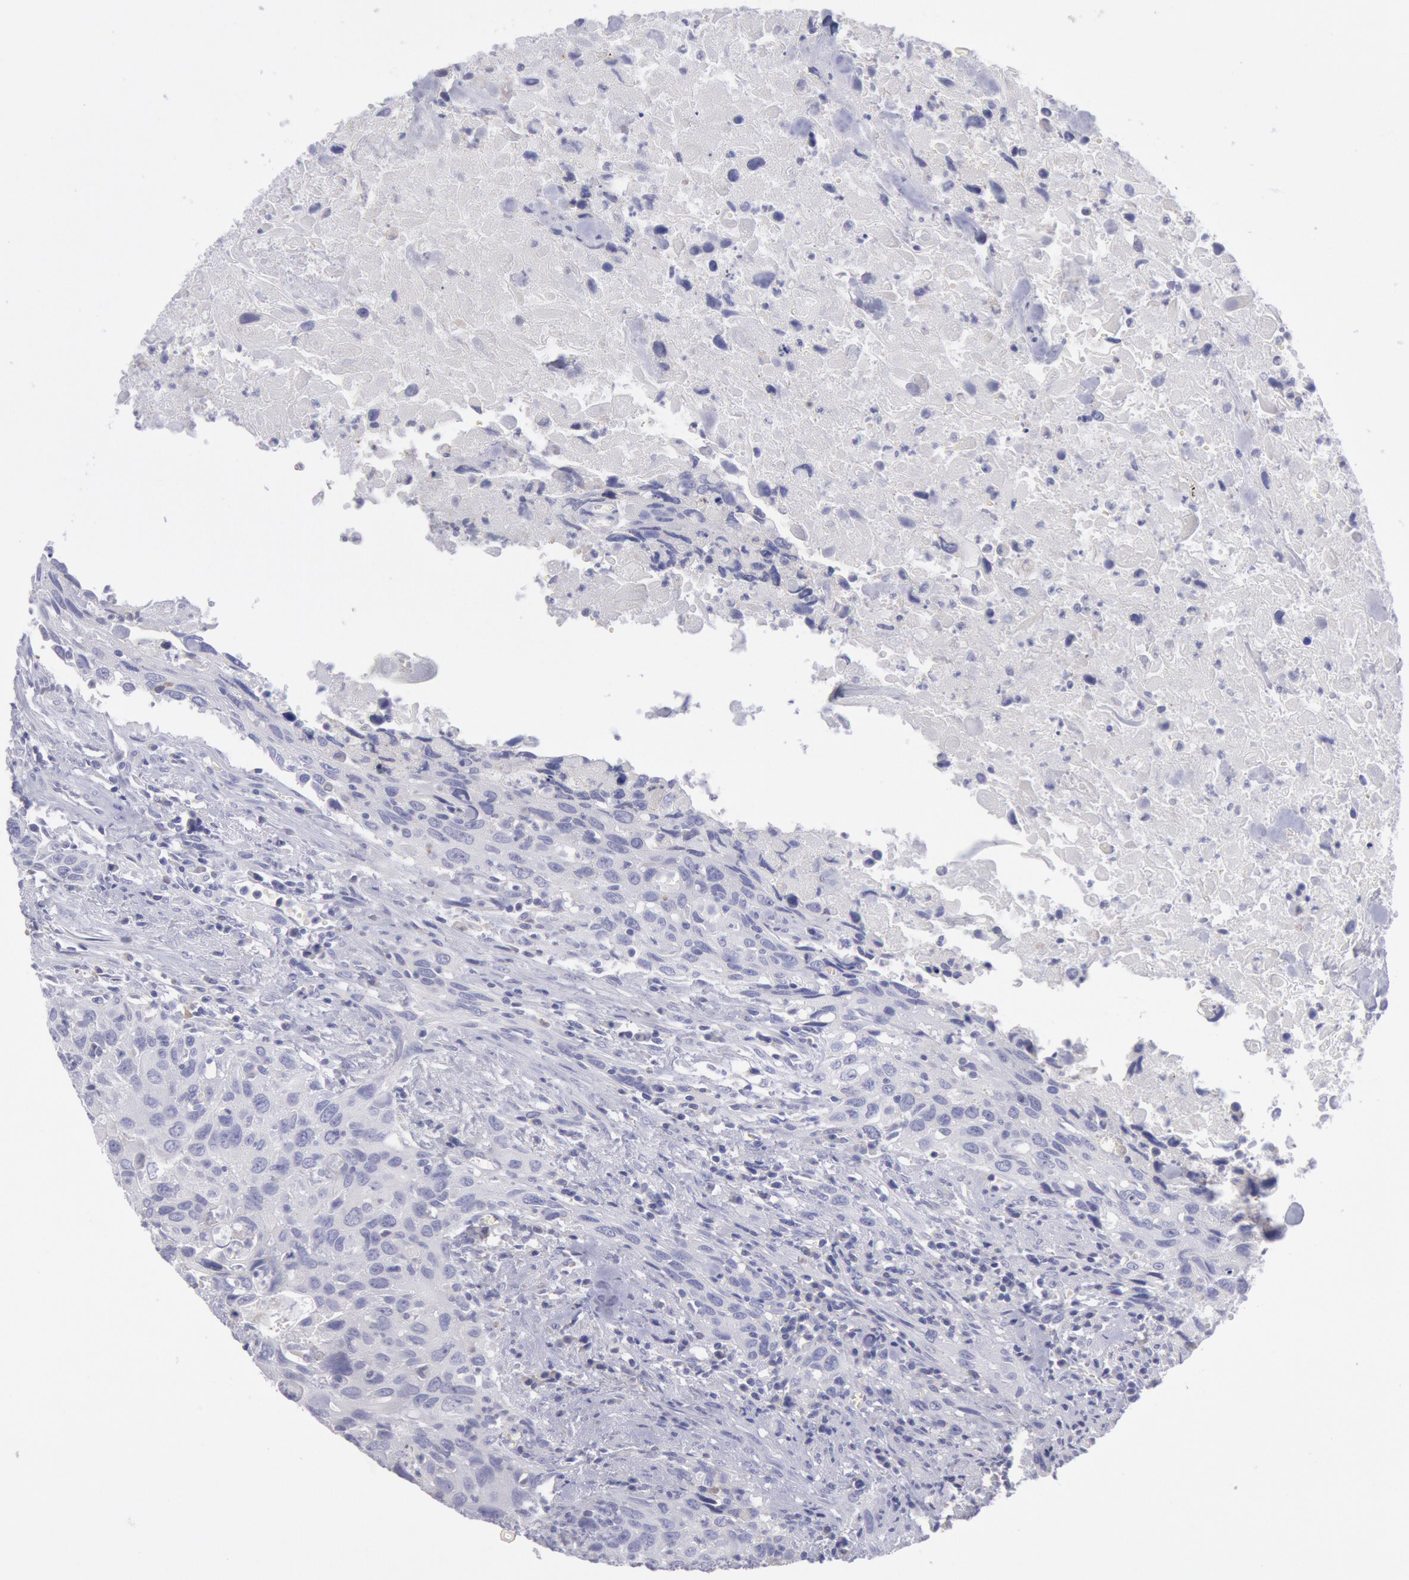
{"staining": {"intensity": "negative", "quantity": "none", "location": "none"}, "tissue": "urothelial cancer", "cell_type": "Tumor cells", "image_type": "cancer", "snomed": [{"axis": "morphology", "description": "Urothelial carcinoma, High grade"}, {"axis": "topography", "description": "Urinary bladder"}], "caption": "The immunohistochemistry (IHC) photomicrograph has no significant staining in tumor cells of urothelial cancer tissue.", "gene": "MYH7", "patient": {"sex": "male", "age": 71}}